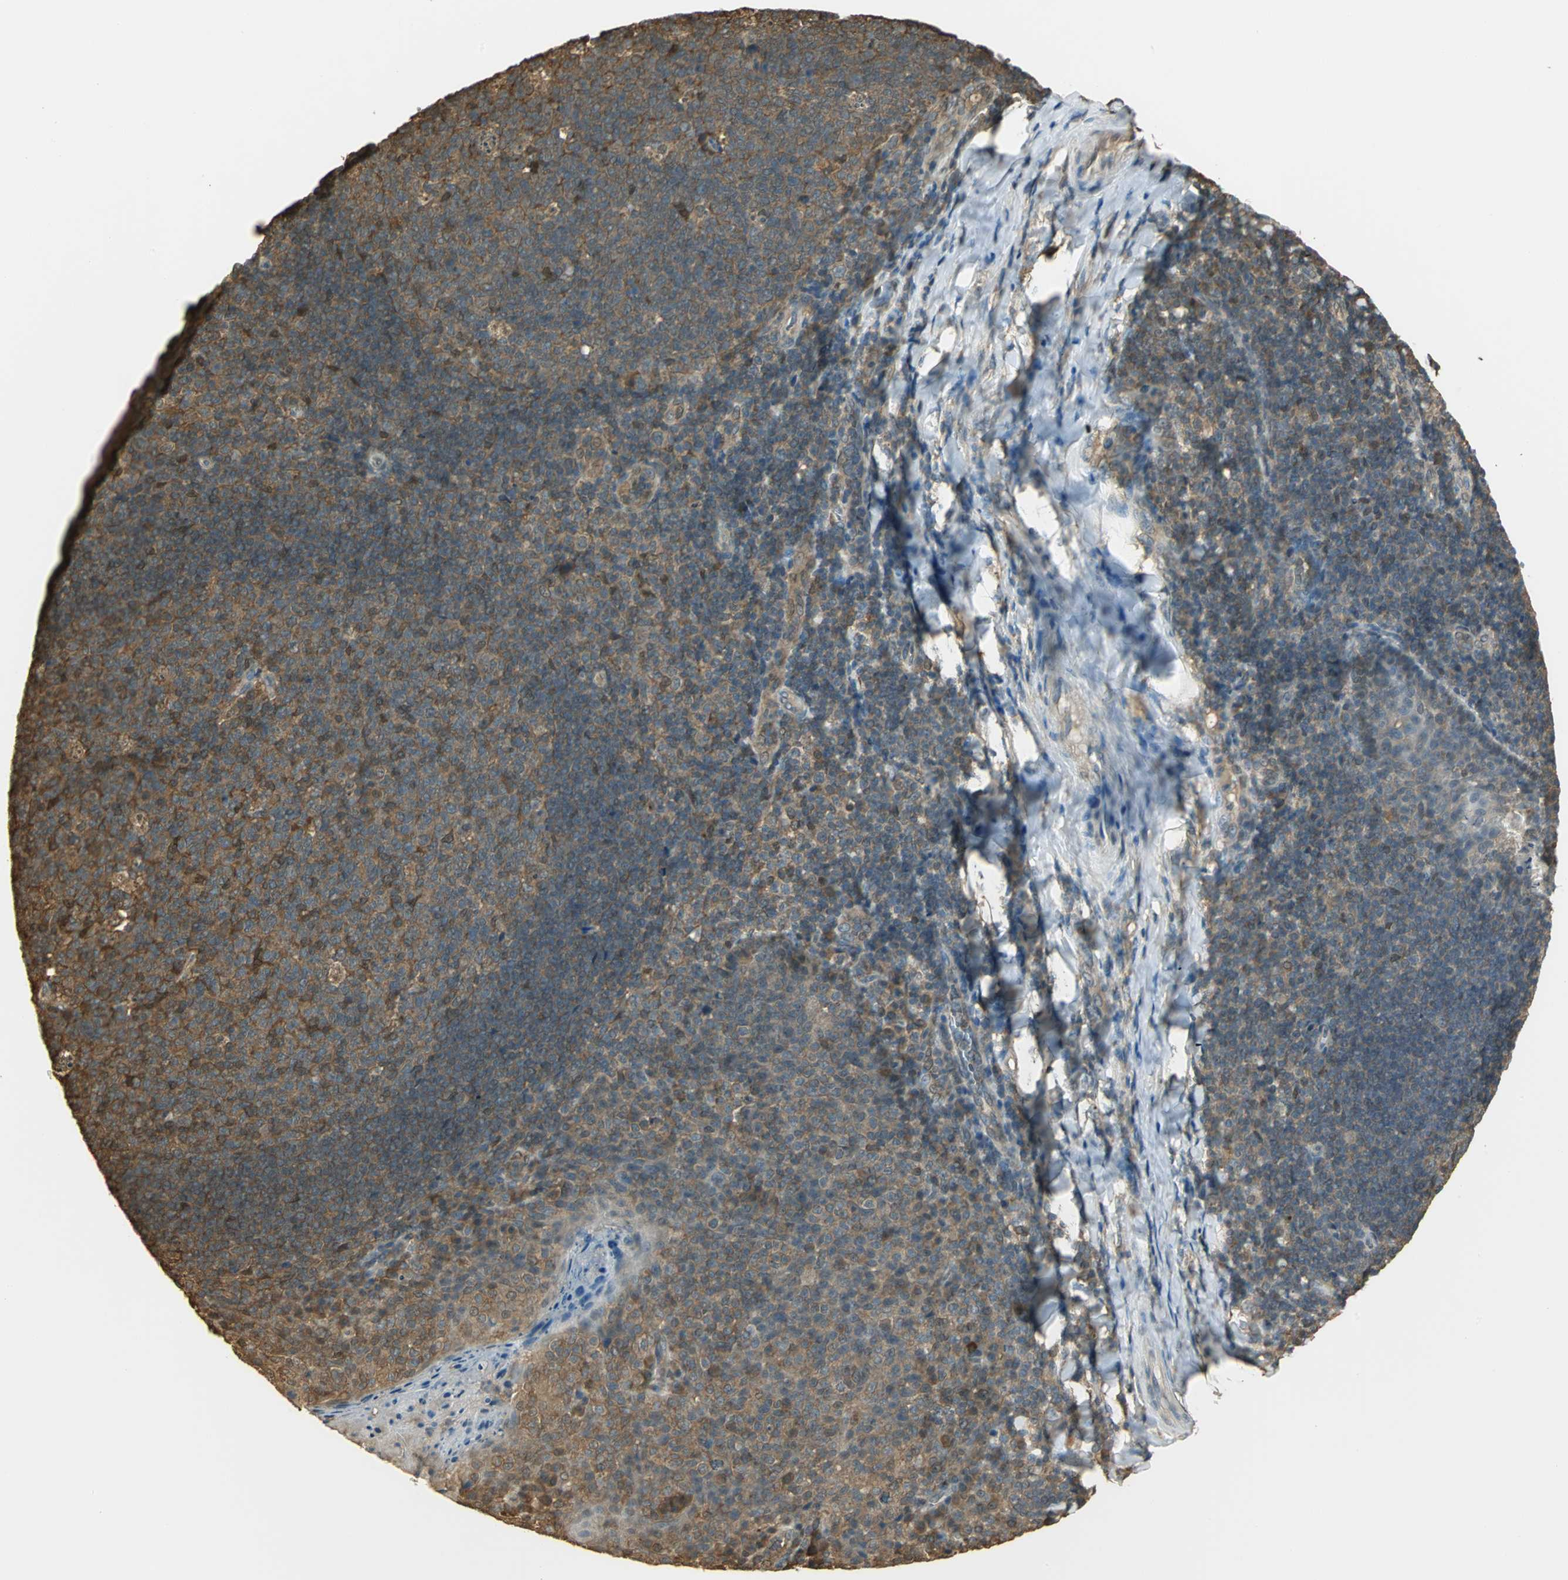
{"staining": {"intensity": "moderate", "quantity": ">75%", "location": "cytoplasmic/membranous"}, "tissue": "tonsil", "cell_type": "Germinal center cells", "image_type": "normal", "snomed": [{"axis": "morphology", "description": "Normal tissue, NOS"}, {"axis": "topography", "description": "Tonsil"}], "caption": "Benign tonsil shows moderate cytoplasmic/membranous positivity in about >75% of germinal center cells The protein is stained brown, and the nuclei are stained in blue (DAB IHC with brightfield microscopy, high magnification)..", "gene": "PARK7", "patient": {"sex": "male", "age": 17}}